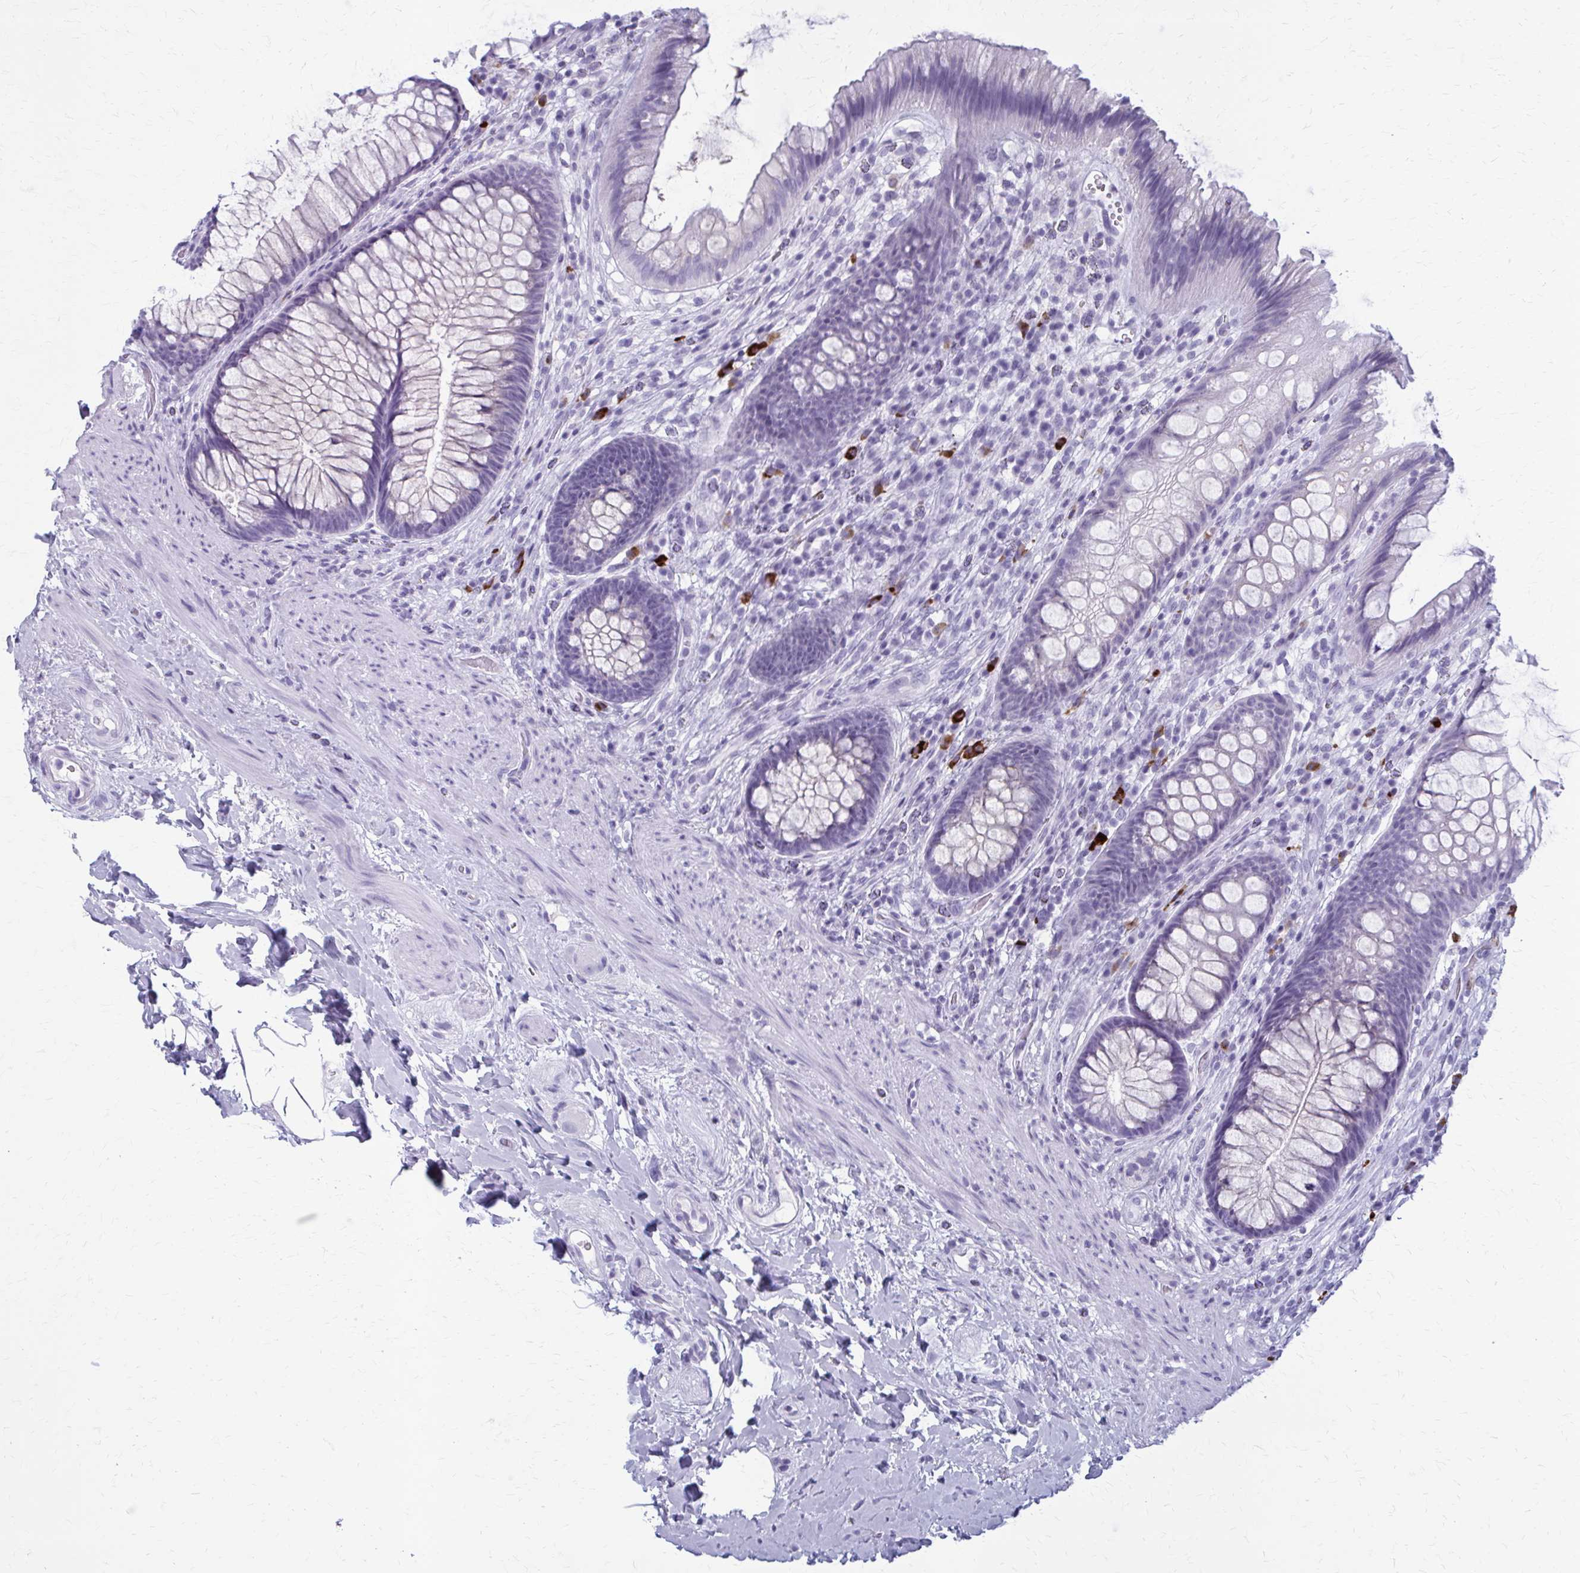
{"staining": {"intensity": "negative", "quantity": "none", "location": "none"}, "tissue": "rectum", "cell_type": "Glandular cells", "image_type": "normal", "snomed": [{"axis": "morphology", "description": "Normal tissue, NOS"}, {"axis": "topography", "description": "Rectum"}], "caption": "This is an immunohistochemistry micrograph of benign human rectum. There is no expression in glandular cells.", "gene": "ZDHHC7", "patient": {"sex": "male", "age": 53}}